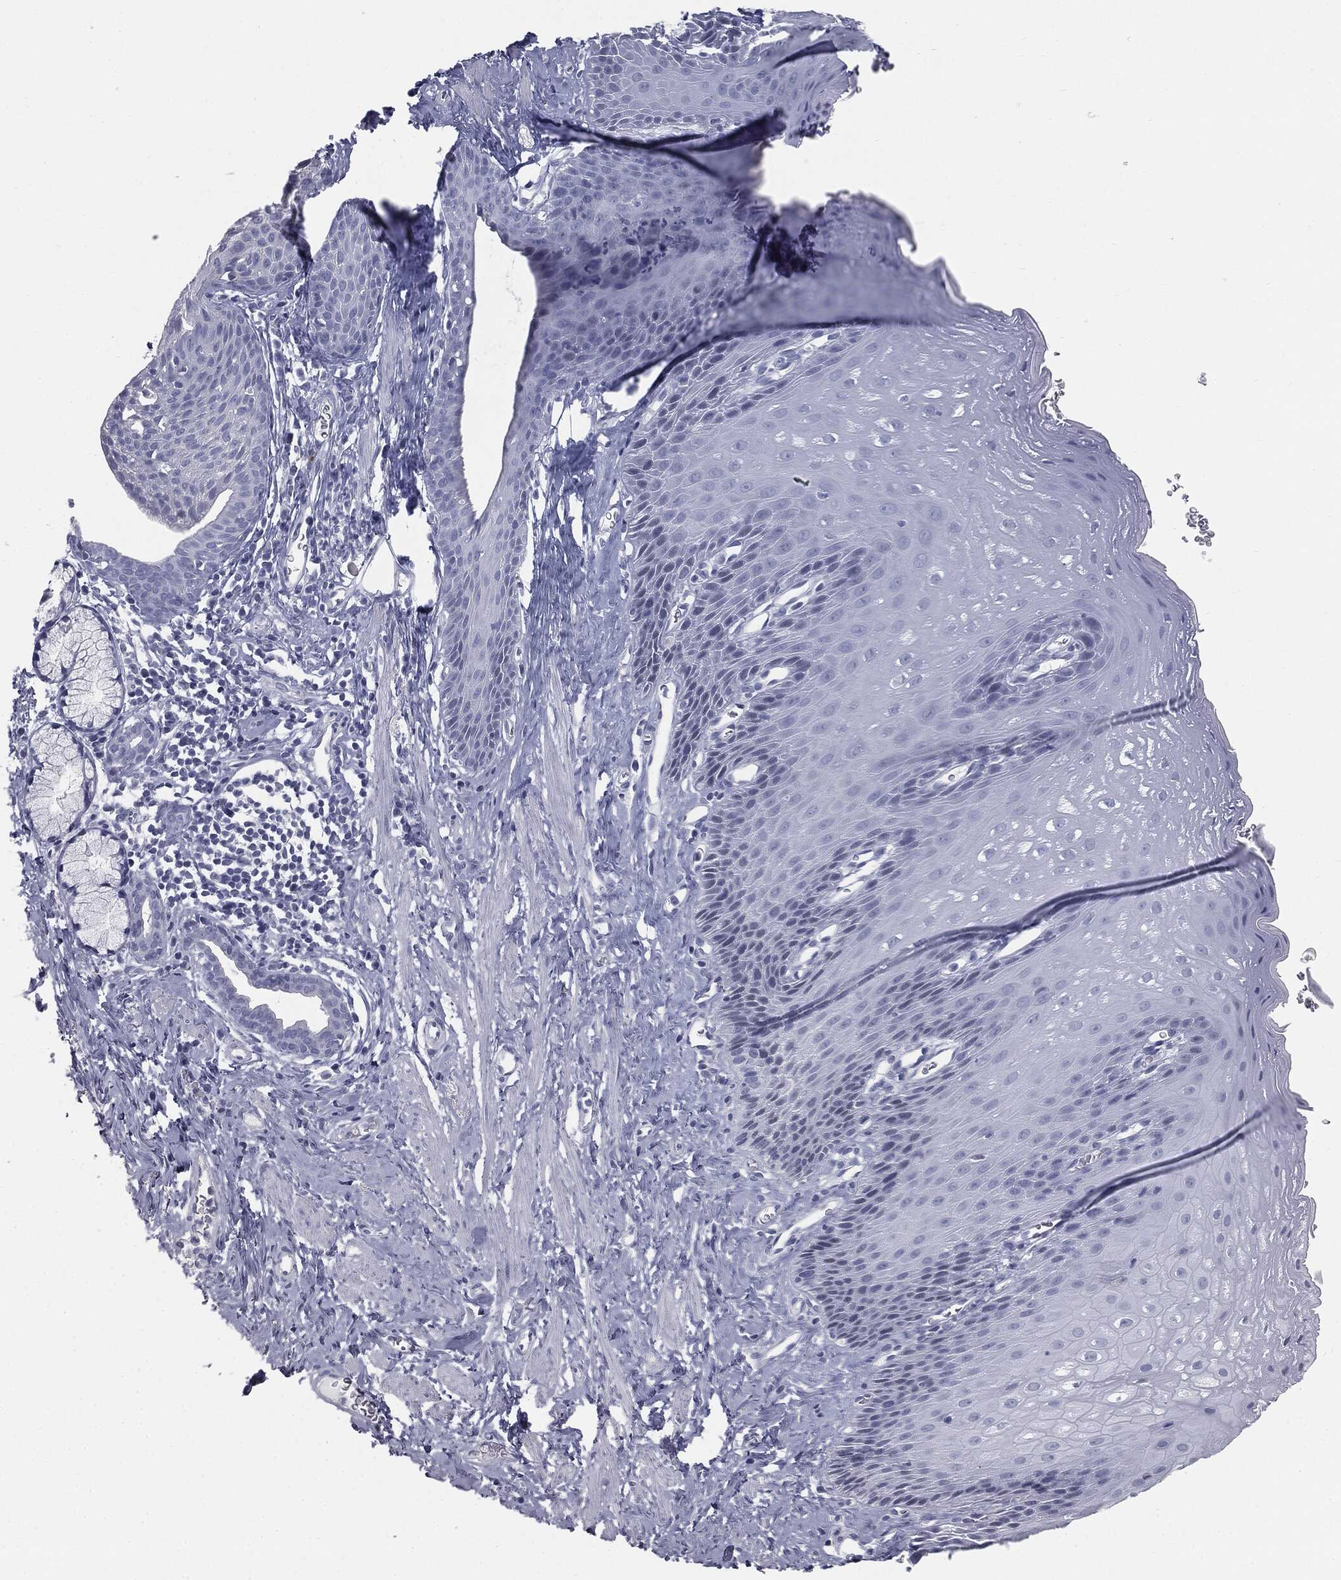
{"staining": {"intensity": "negative", "quantity": "none", "location": "none"}, "tissue": "esophagus", "cell_type": "Squamous epithelial cells", "image_type": "normal", "snomed": [{"axis": "morphology", "description": "Normal tissue, NOS"}, {"axis": "topography", "description": "Esophagus"}], "caption": "An immunohistochemistry histopathology image of normal esophagus is shown. There is no staining in squamous epithelial cells of esophagus.", "gene": "TPO", "patient": {"sex": "male", "age": 64}}